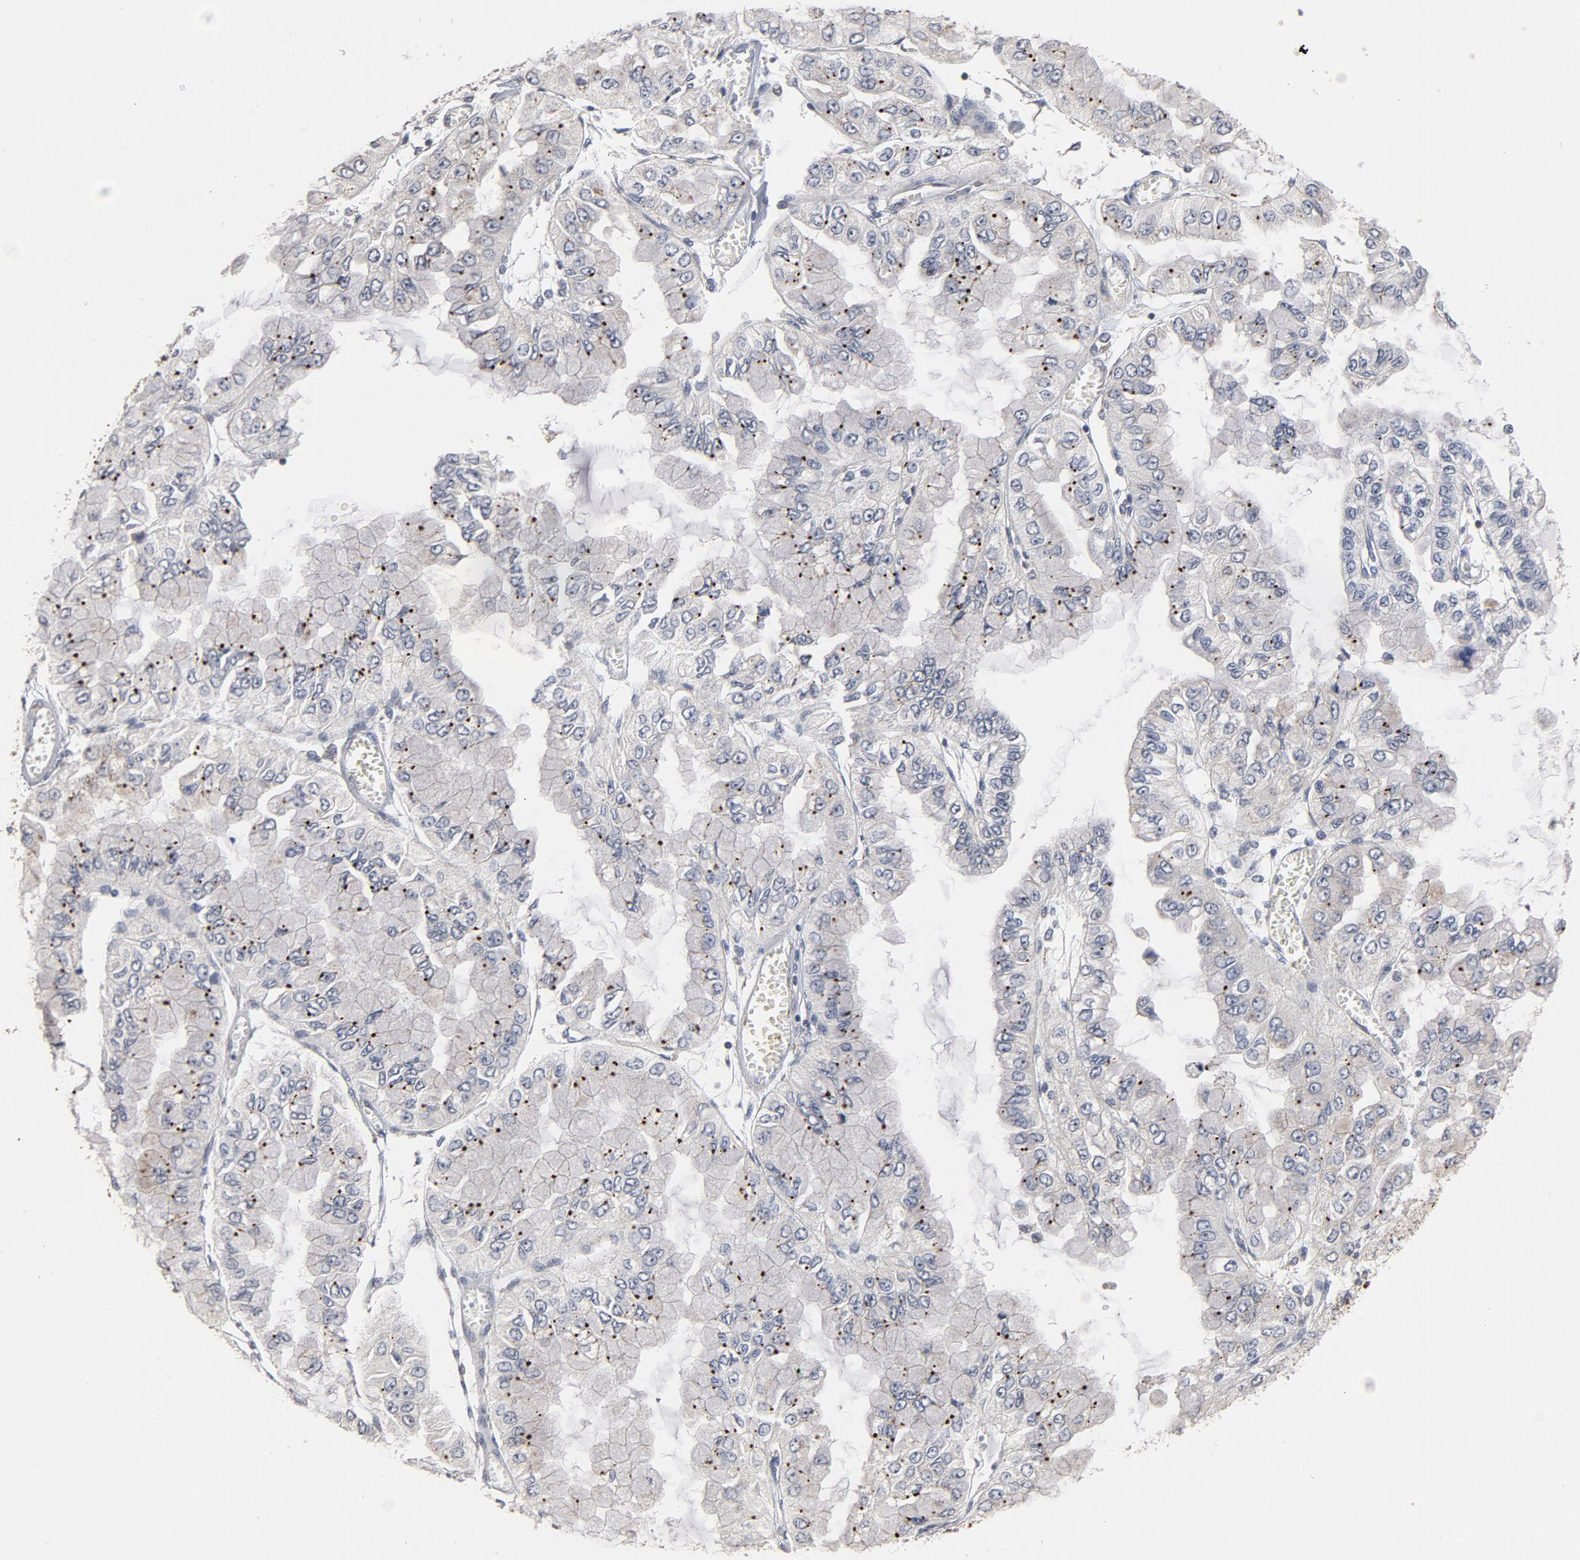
{"staining": {"intensity": "moderate", "quantity": "<25%", "location": "cytoplasmic/membranous"}, "tissue": "liver cancer", "cell_type": "Tumor cells", "image_type": "cancer", "snomed": [{"axis": "morphology", "description": "Cholangiocarcinoma"}, {"axis": "topography", "description": "Liver"}], "caption": "Immunohistochemical staining of human cholangiocarcinoma (liver) shows low levels of moderate cytoplasmic/membranous protein staining in about <25% of tumor cells.", "gene": "PPP1R1B", "patient": {"sex": "female", "age": 79}}